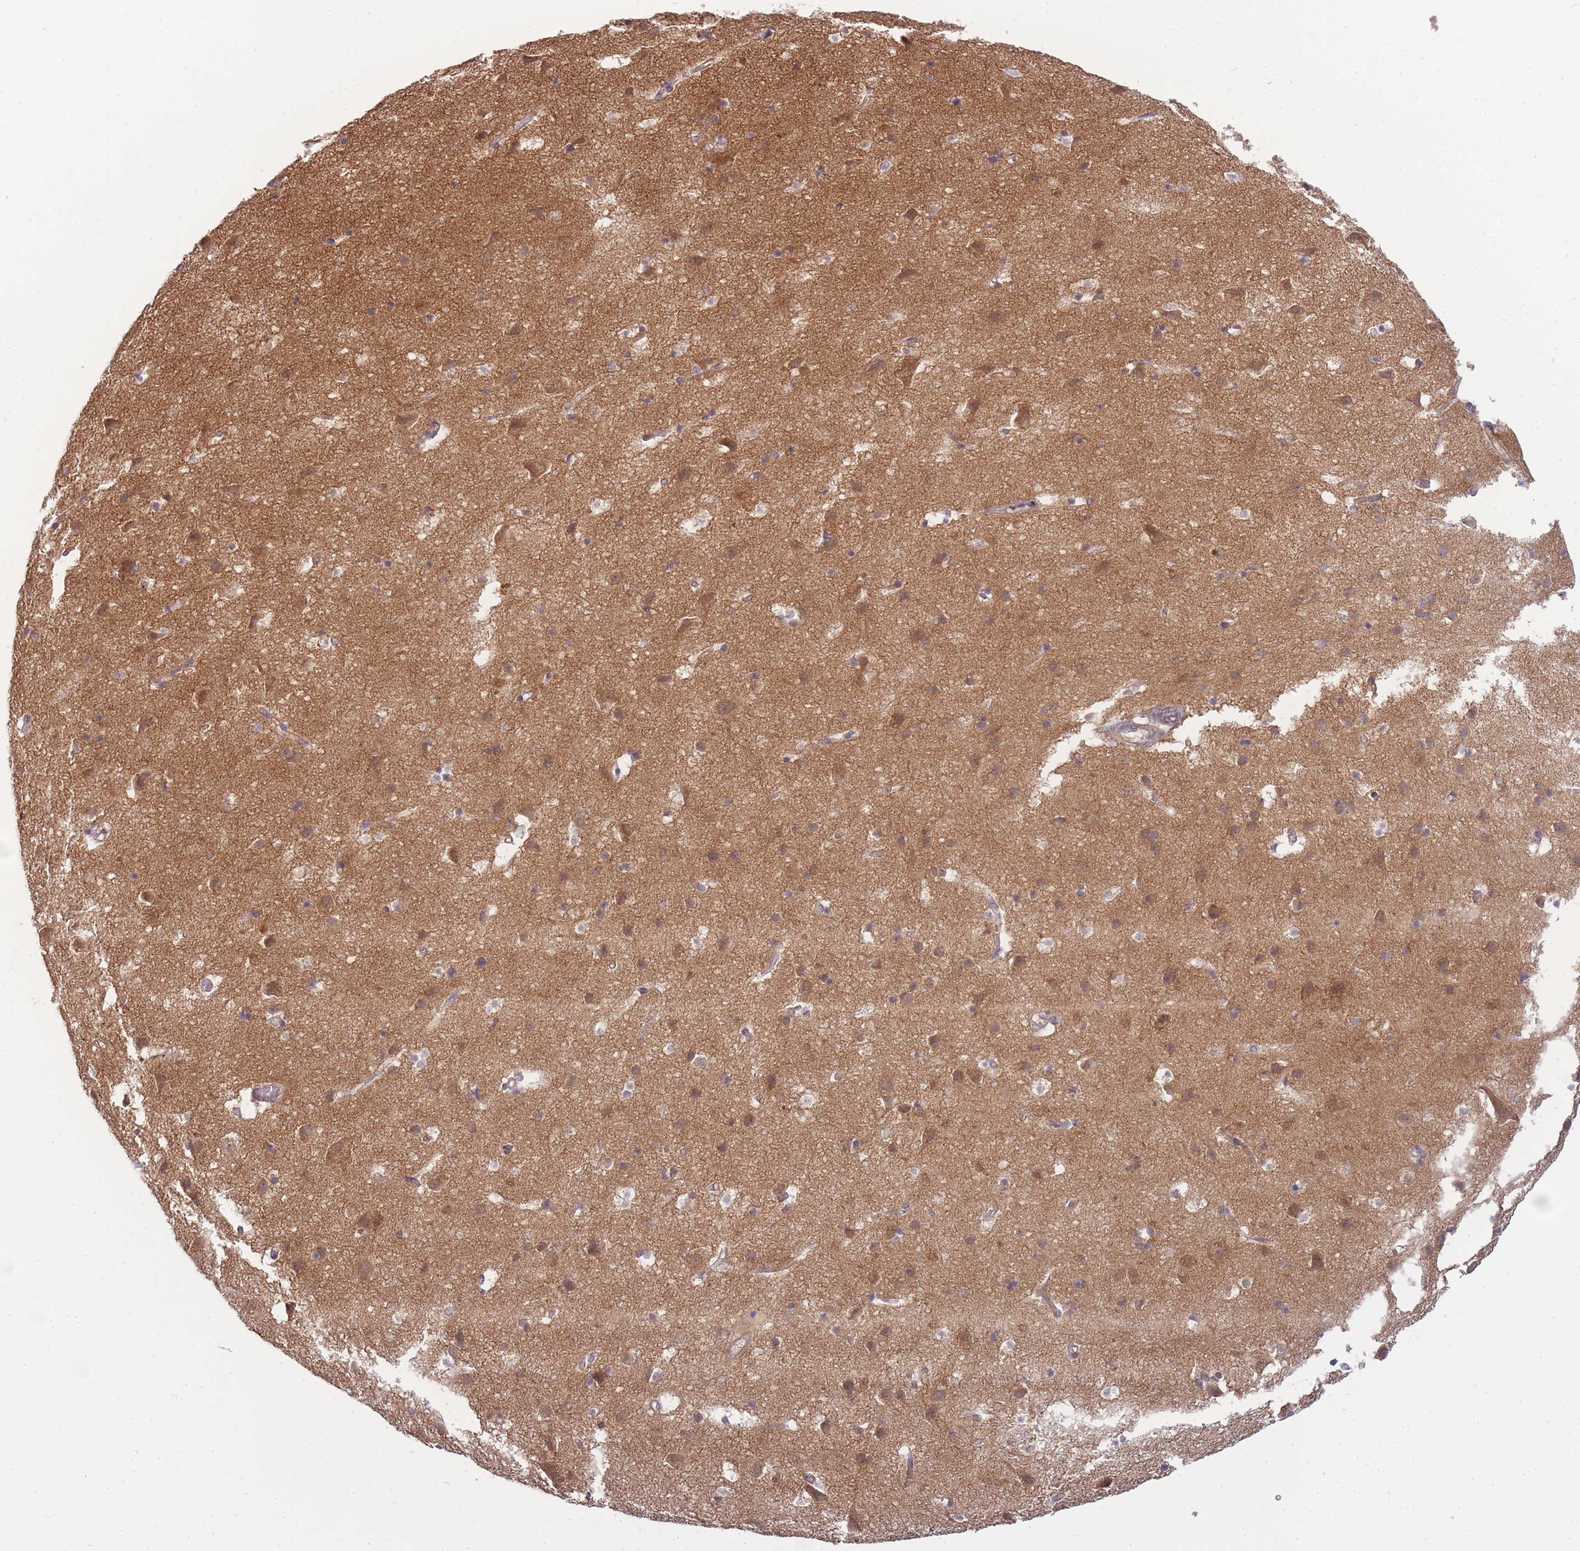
{"staining": {"intensity": "weak", "quantity": ">75%", "location": "cytoplasmic/membranous"}, "tissue": "cerebral cortex", "cell_type": "Endothelial cells", "image_type": "normal", "snomed": [{"axis": "morphology", "description": "Normal tissue, NOS"}, {"axis": "topography", "description": "Cerebral cortex"}], "caption": "Immunohistochemical staining of unremarkable cerebral cortex shows >75% levels of weak cytoplasmic/membranous protein positivity in about >75% of endothelial cells. The staining was performed using DAB to visualize the protein expression in brown, while the nuclei were stained in blue with hematoxylin (Magnification: 20x).", "gene": "PFDN6", "patient": {"sex": "male", "age": 54}}